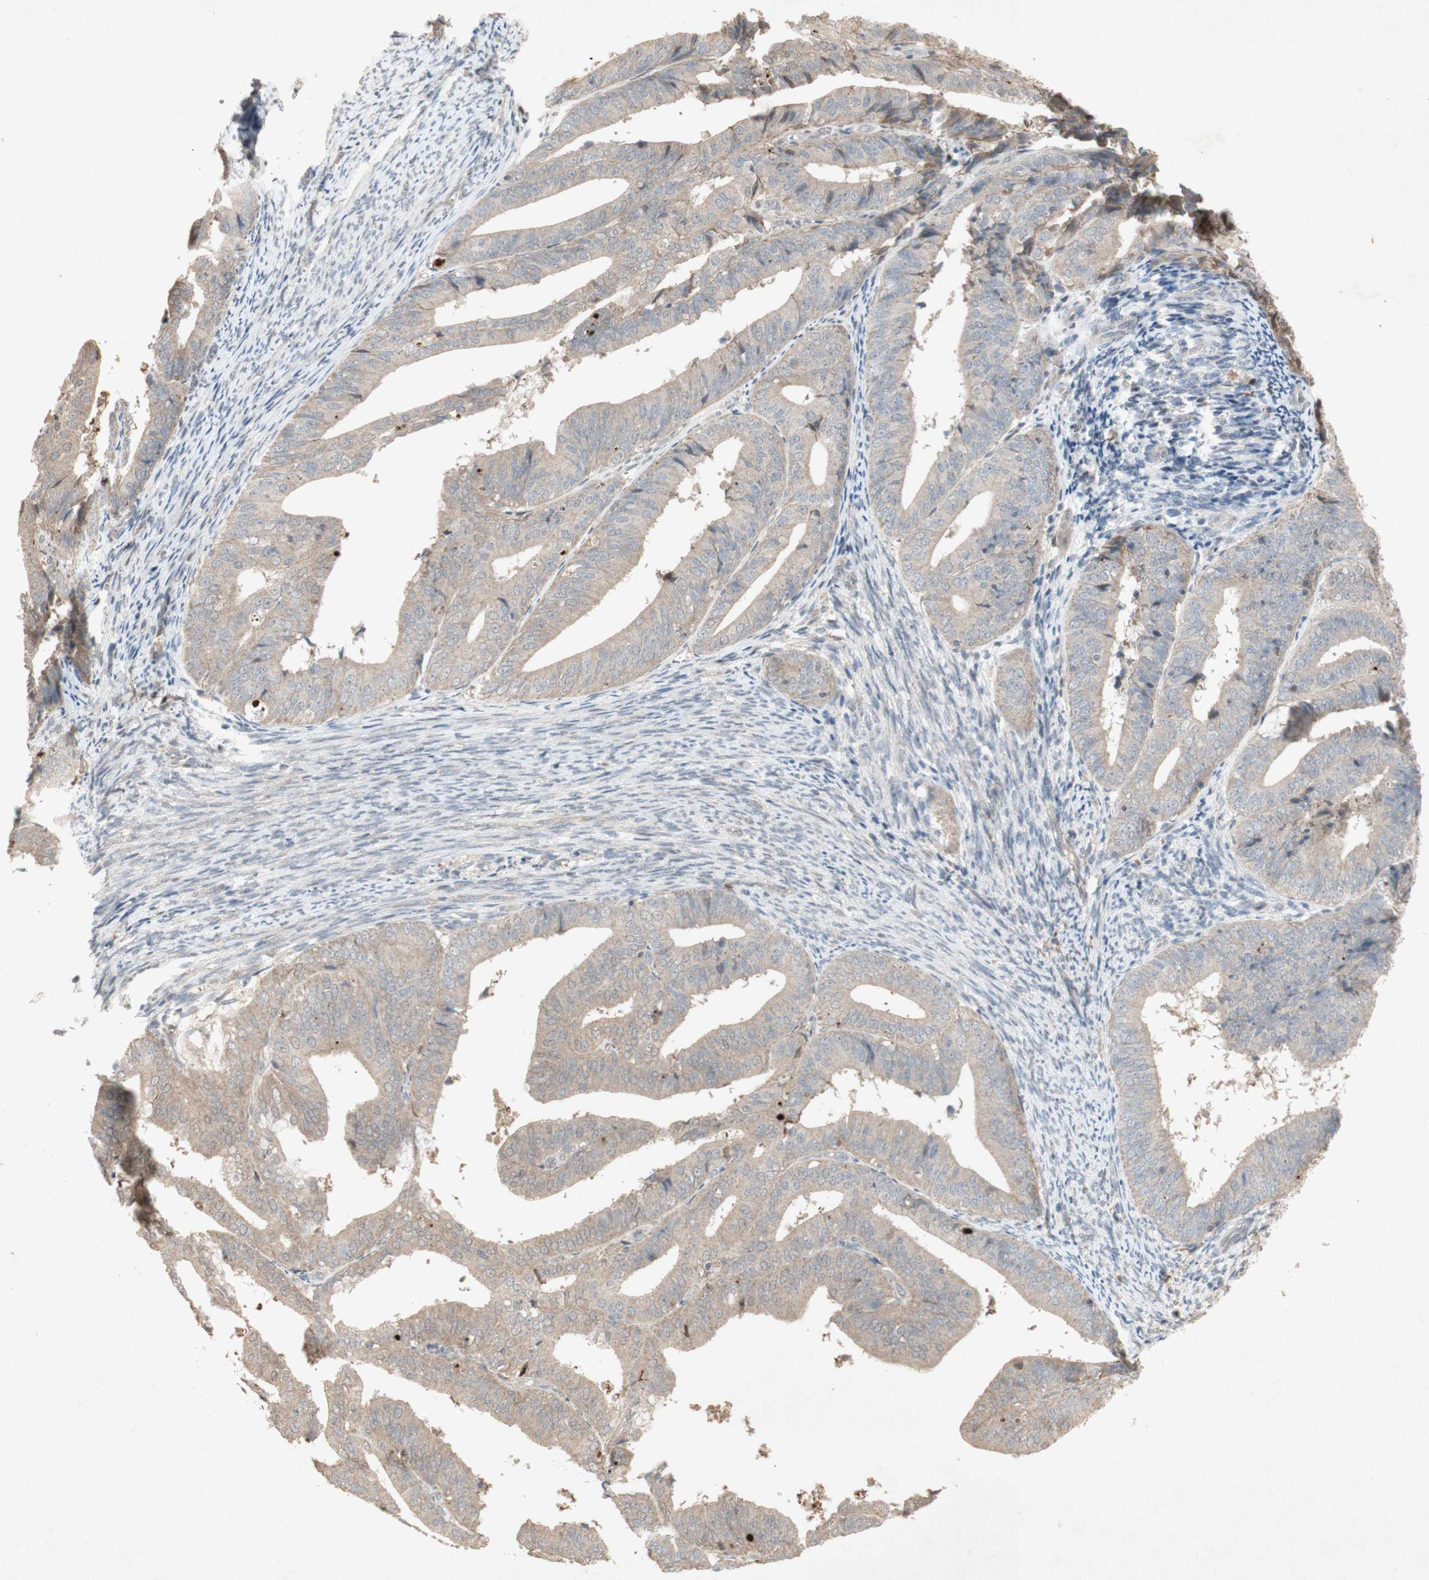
{"staining": {"intensity": "weak", "quantity": "<25%", "location": "cytoplasmic/membranous"}, "tissue": "endometrial cancer", "cell_type": "Tumor cells", "image_type": "cancer", "snomed": [{"axis": "morphology", "description": "Adenocarcinoma, NOS"}, {"axis": "topography", "description": "Endometrium"}], "caption": "High magnification brightfield microscopy of endometrial cancer (adenocarcinoma) stained with DAB (brown) and counterstained with hematoxylin (blue): tumor cells show no significant positivity.", "gene": "NRG4", "patient": {"sex": "female", "age": 63}}